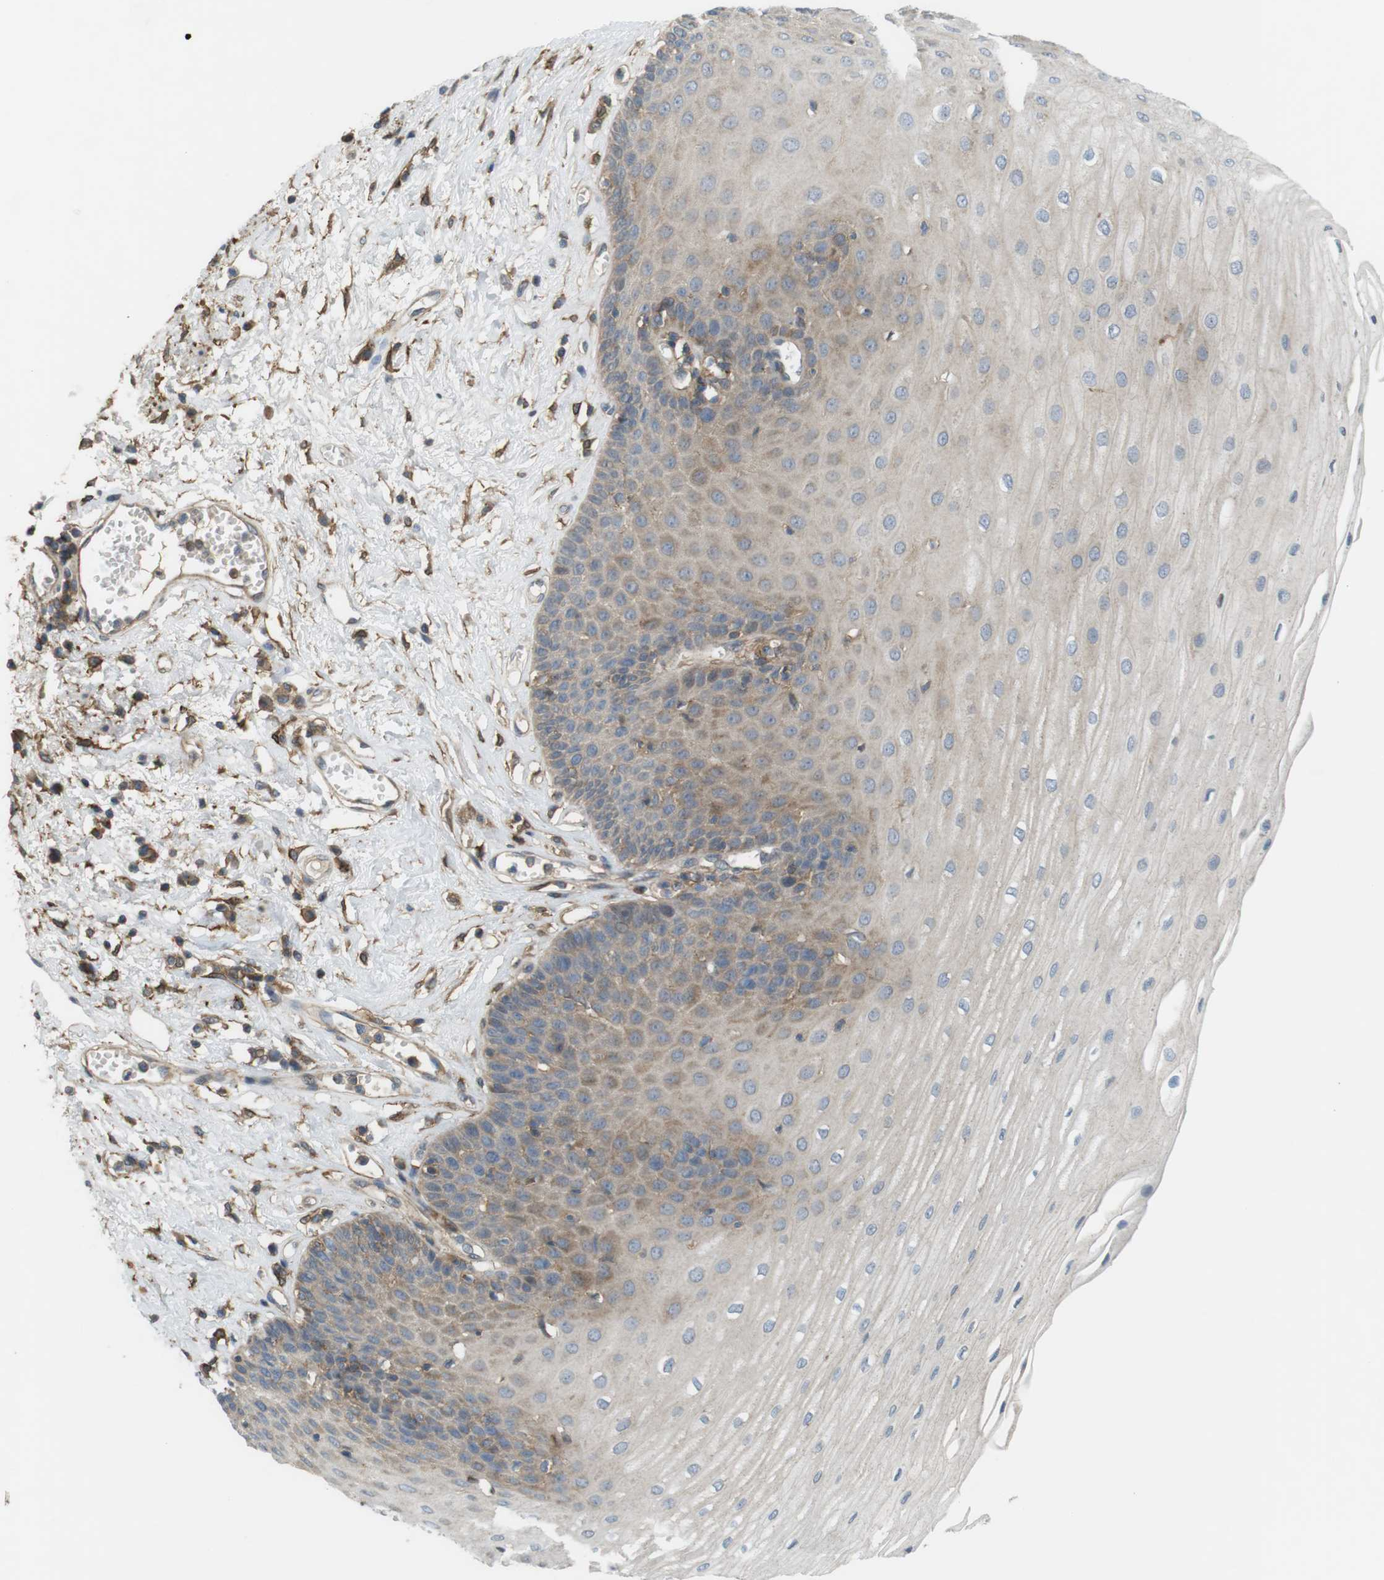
{"staining": {"intensity": "moderate", "quantity": "25%-75%", "location": "cytoplasmic/membranous"}, "tissue": "esophagus", "cell_type": "Squamous epithelial cells", "image_type": "normal", "snomed": [{"axis": "morphology", "description": "Normal tissue, NOS"}, {"axis": "morphology", "description": "Squamous cell carcinoma, NOS"}, {"axis": "topography", "description": "Esophagus"}], "caption": "Protein expression by immunohistochemistry (IHC) demonstrates moderate cytoplasmic/membranous staining in approximately 25%-75% of squamous epithelial cells in unremarkable esophagus.", "gene": "DDAH2", "patient": {"sex": "male", "age": 65}}